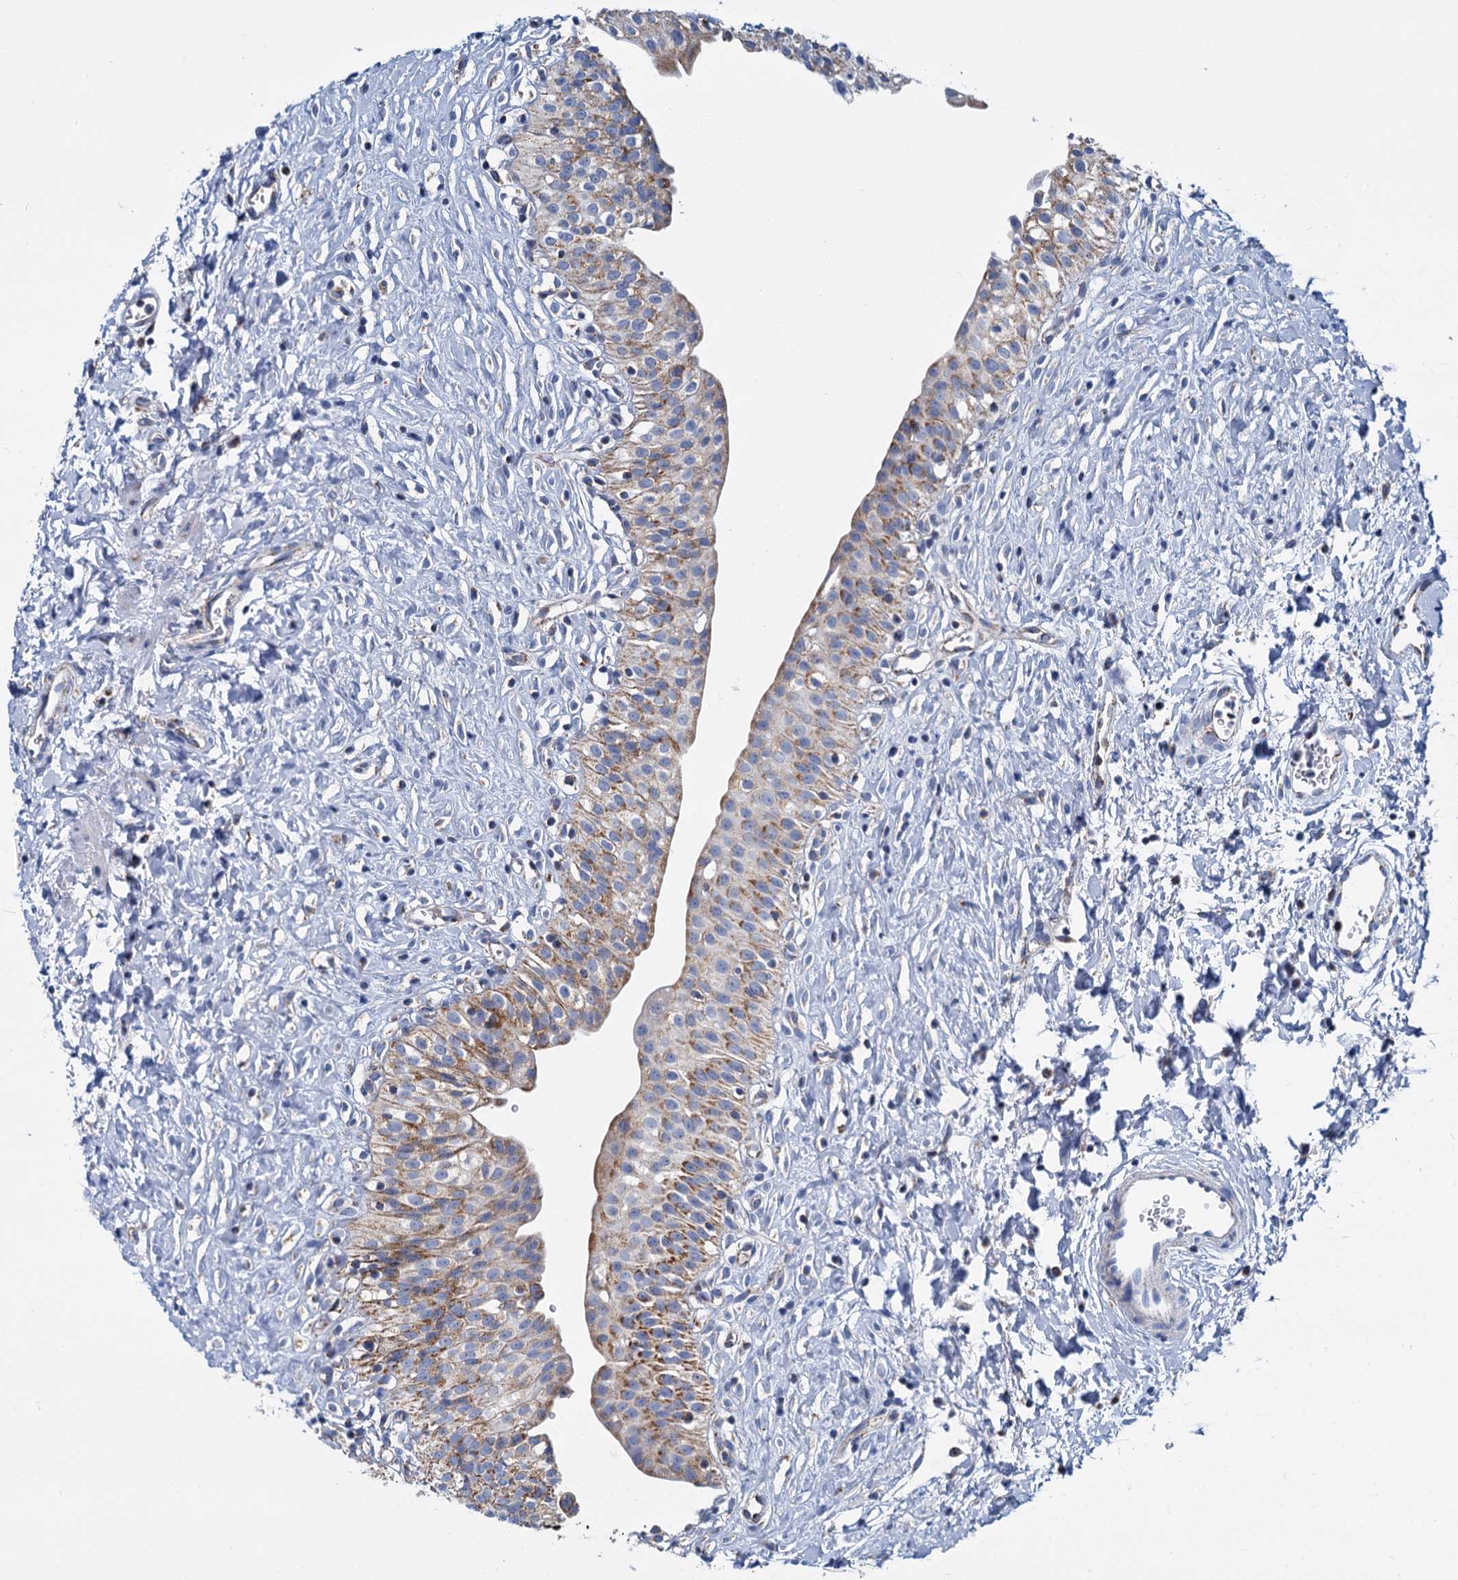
{"staining": {"intensity": "moderate", "quantity": ">75%", "location": "cytoplasmic/membranous"}, "tissue": "urinary bladder", "cell_type": "Urothelial cells", "image_type": "normal", "snomed": [{"axis": "morphology", "description": "Normal tissue, NOS"}, {"axis": "topography", "description": "Urinary bladder"}], "caption": "Immunohistochemistry image of unremarkable urinary bladder: urinary bladder stained using IHC exhibits medium levels of moderate protein expression localized specifically in the cytoplasmic/membranous of urothelial cells, appearing as a cytoplasmic/membranous brown color.", "gene": "CCP110", "patient": {"sex": "male", "age": 51}}